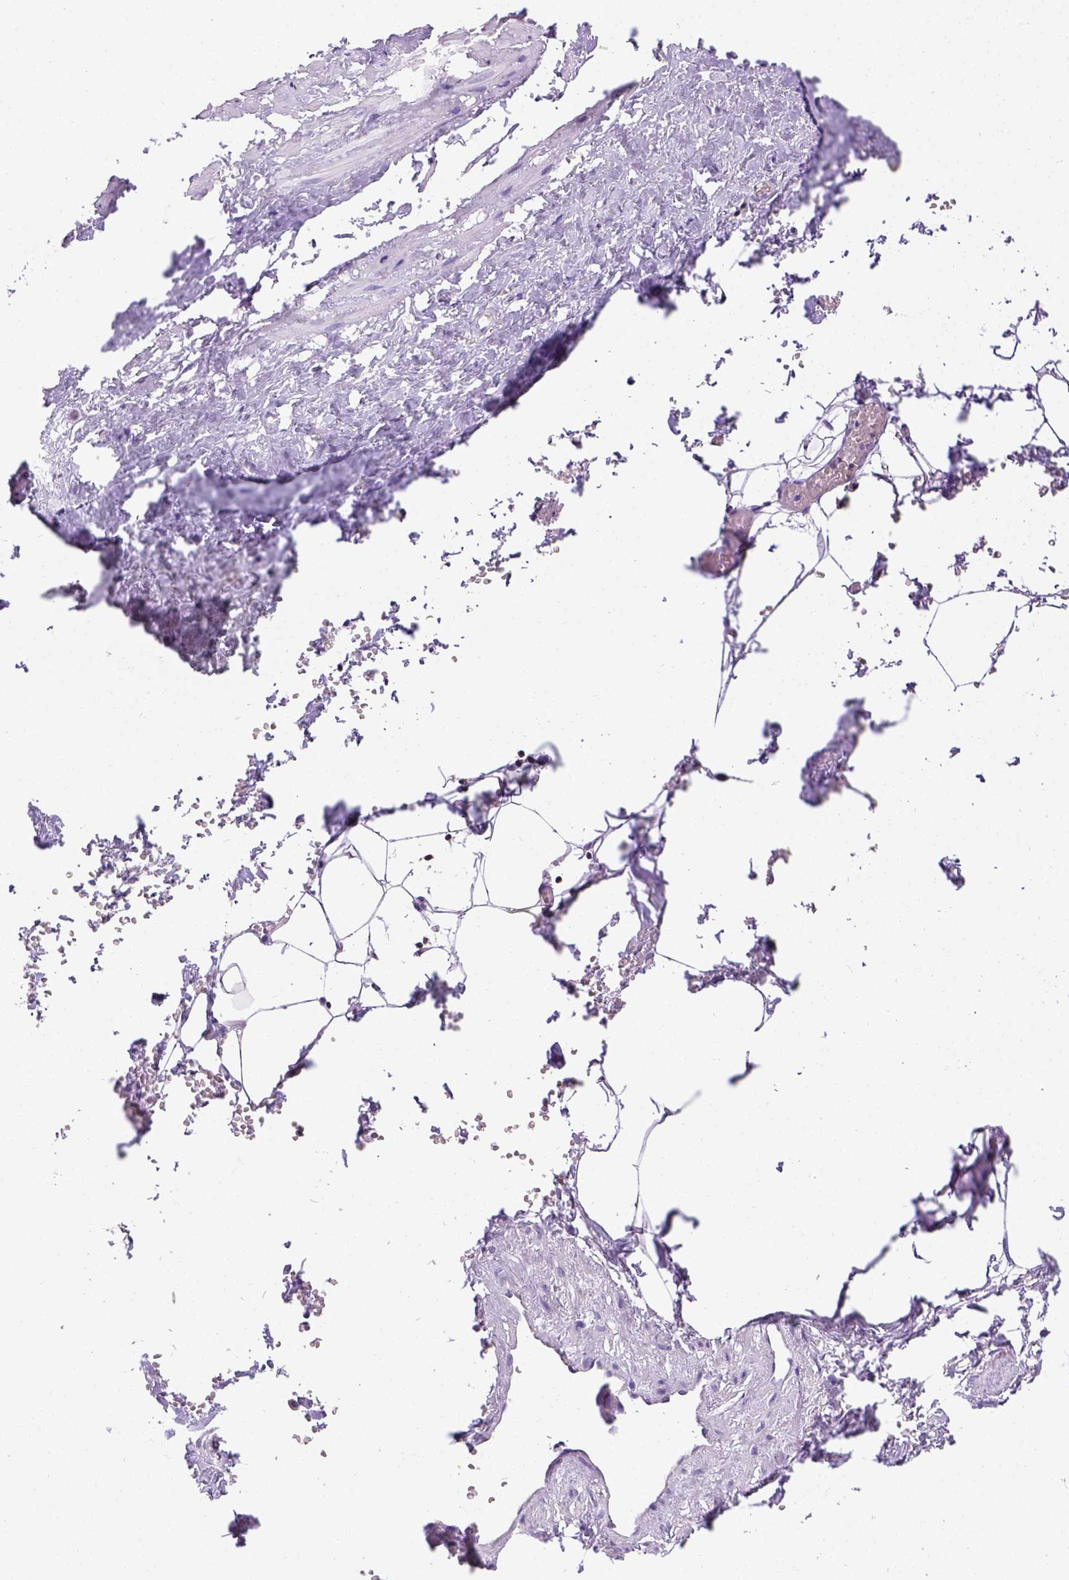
{"staining": {"intensity": "negative", "quantity": "none", "location": "none"}, "tissue": "adipose tissue", "cell_type": "Adipocytes", "image_type": "normal", "snomed": [{"axis": "morphology", "description": "Normal tissue, NOS"}, {"axis": "topography", "description": "Prostate"}, {"axis": "topography", "description": "Peripheral nerve tissue"}], "caption": "The histopathology image shows no staining of adipocytes in benign adipose tissue.", "gene": "CD3E", "patient": {"sex": "male", "age": 55}}